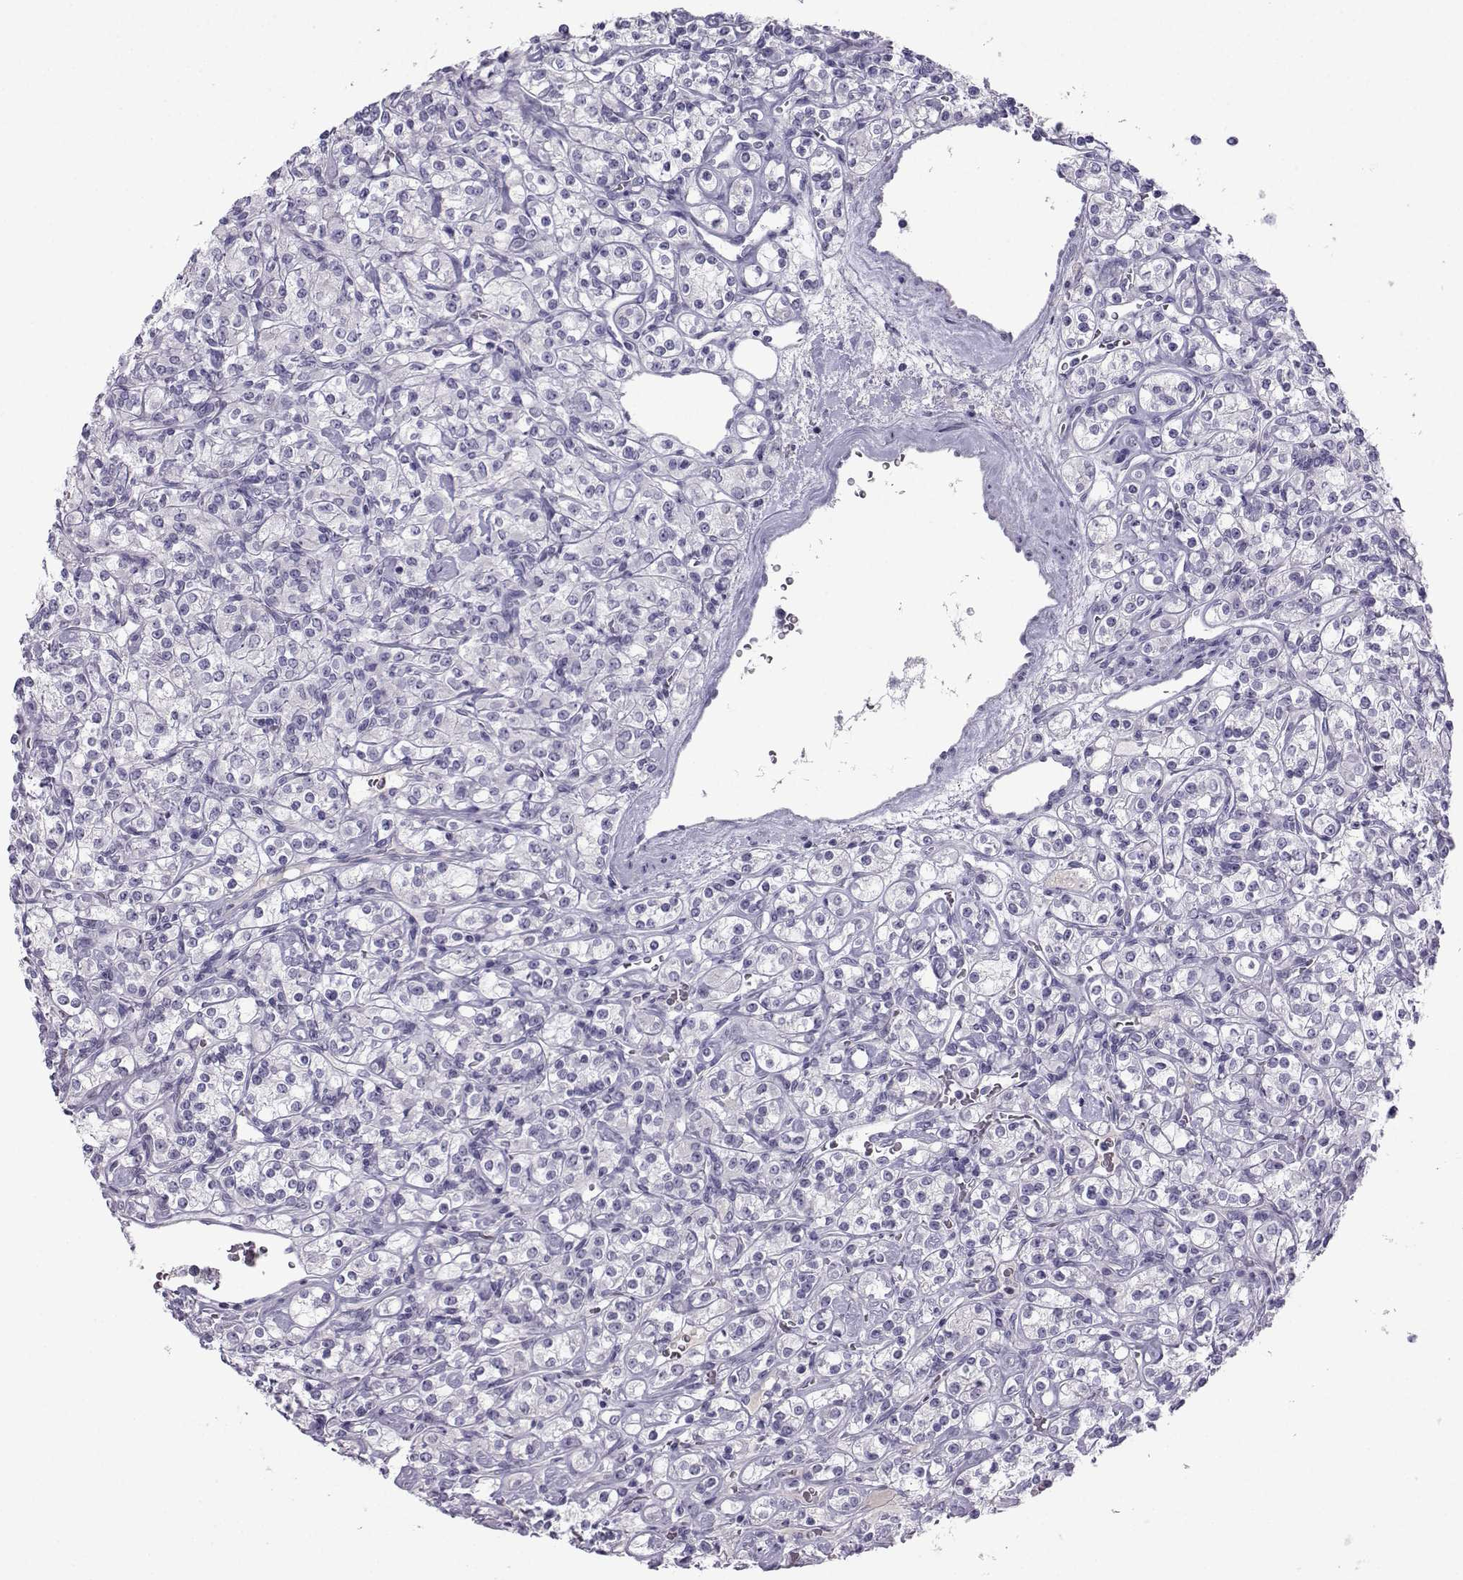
{"staining": {"intensity": "negative", "quantity": "none", "location": "none"}, "tissue": "renal cancer", "cell_type": "Tumor cells", "image_type": "cancer", "snomed": [{"axis": "morphology", "description": "Adenocarcinoma, NOS"}, {"axis": "topography", "description": "Kidney"}], "caption": "Tumor cells show no significant protein staining in adenocarcinoma (renal).", "gene": "ARMC2", "patient": {"sex": "male", "age": 77}}